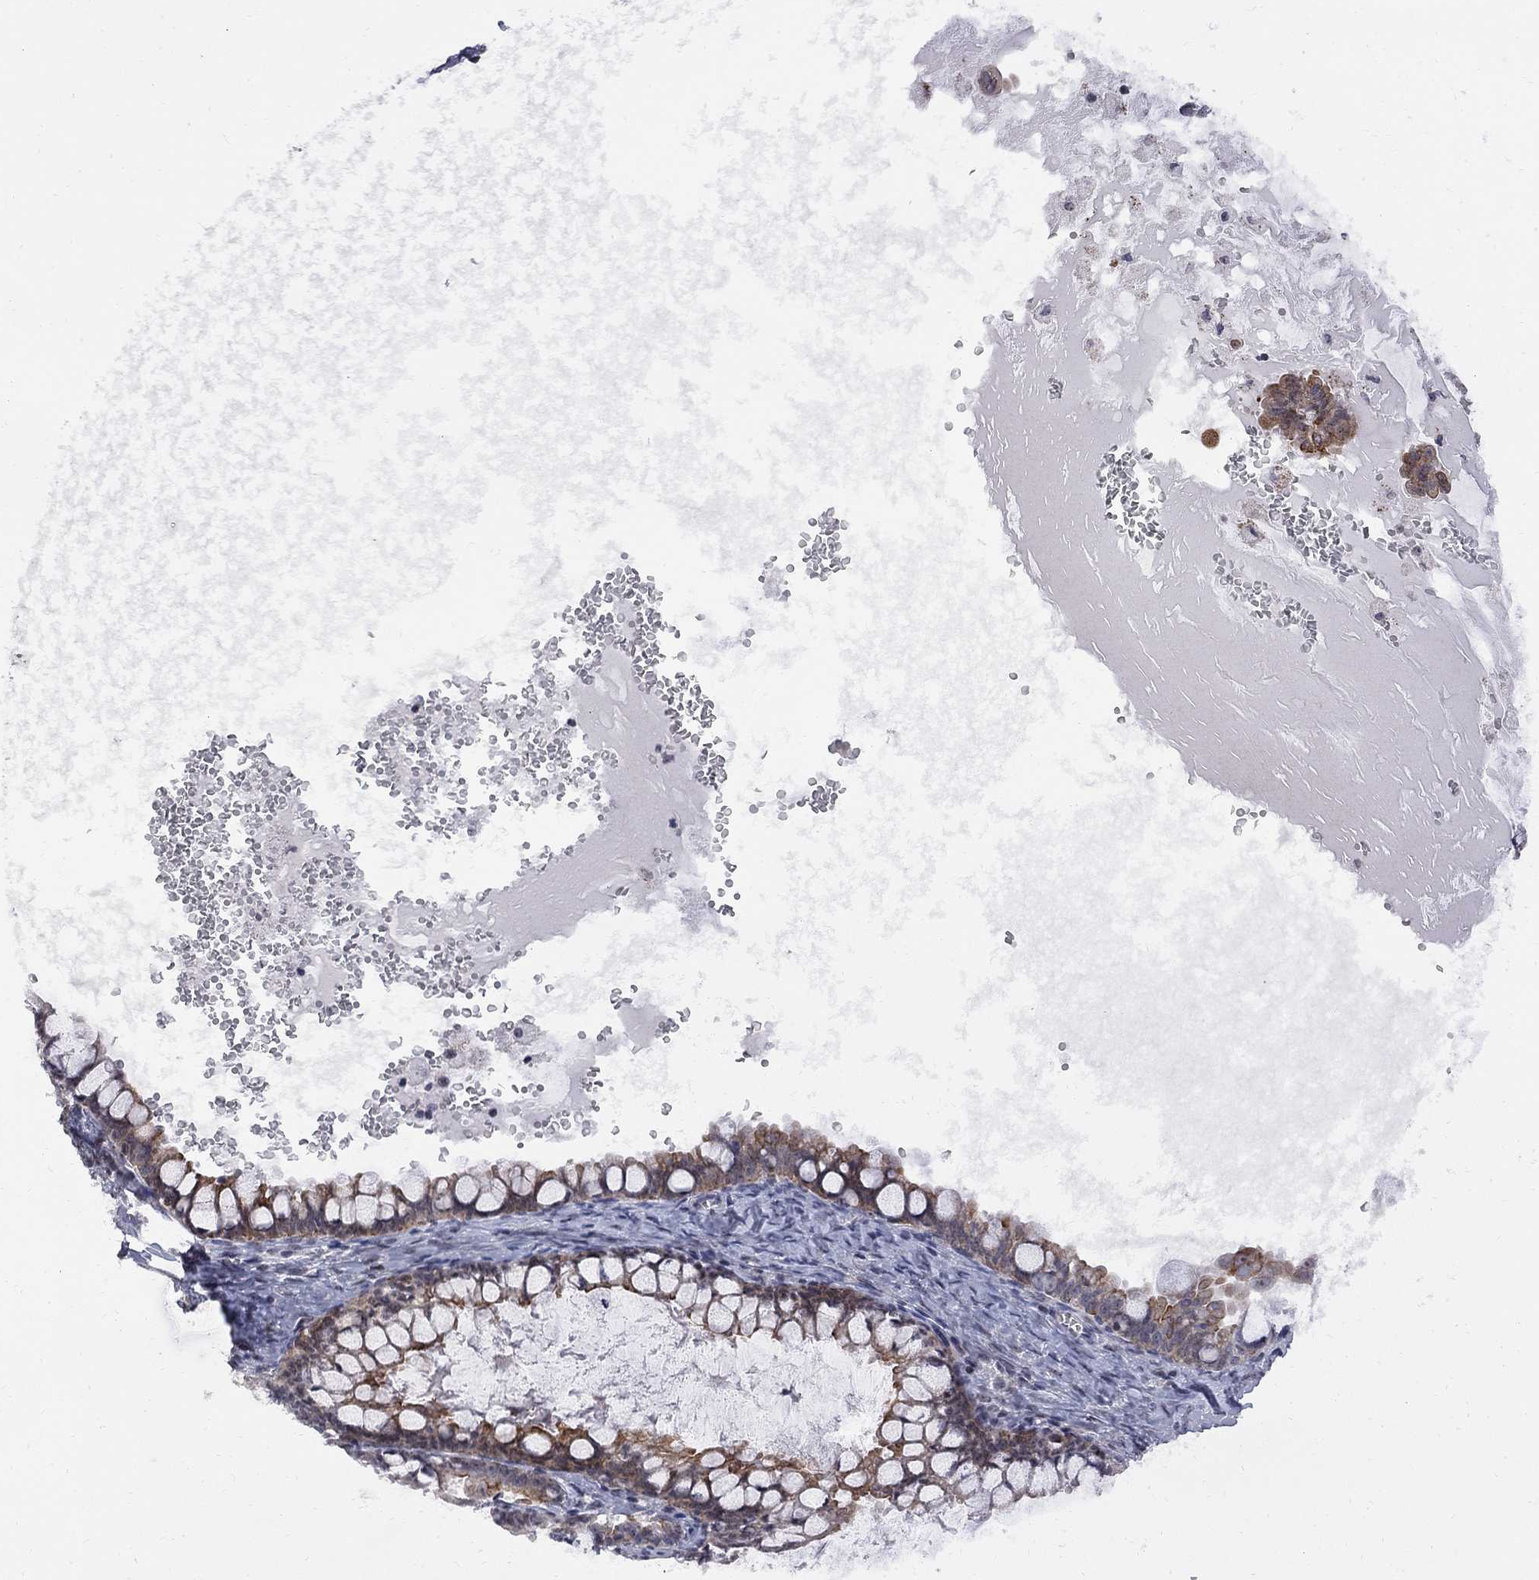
{"staining": {"intensity": "moderate", "quantity": ">75%", "location": "cytoplasmic/membranous"}, "tissue": "ovarian cancer", "cell_type": "Tumor cells", "image_type": "cancer", "snomed": [{"axis": "morphology", "description": "Cystadenocarcinoma, mucinous, NOS"}, {"axis": "topography", "description": "Ovary"}], "caption": "An image of ovarian cancer stained for a protein demonstrates moderate cytoplasmic/membranous brown staining in tumor cells. Nuclei are stained in blue.", "gene": "DHX33", "patient": {"sex": "female", "age": 63}}